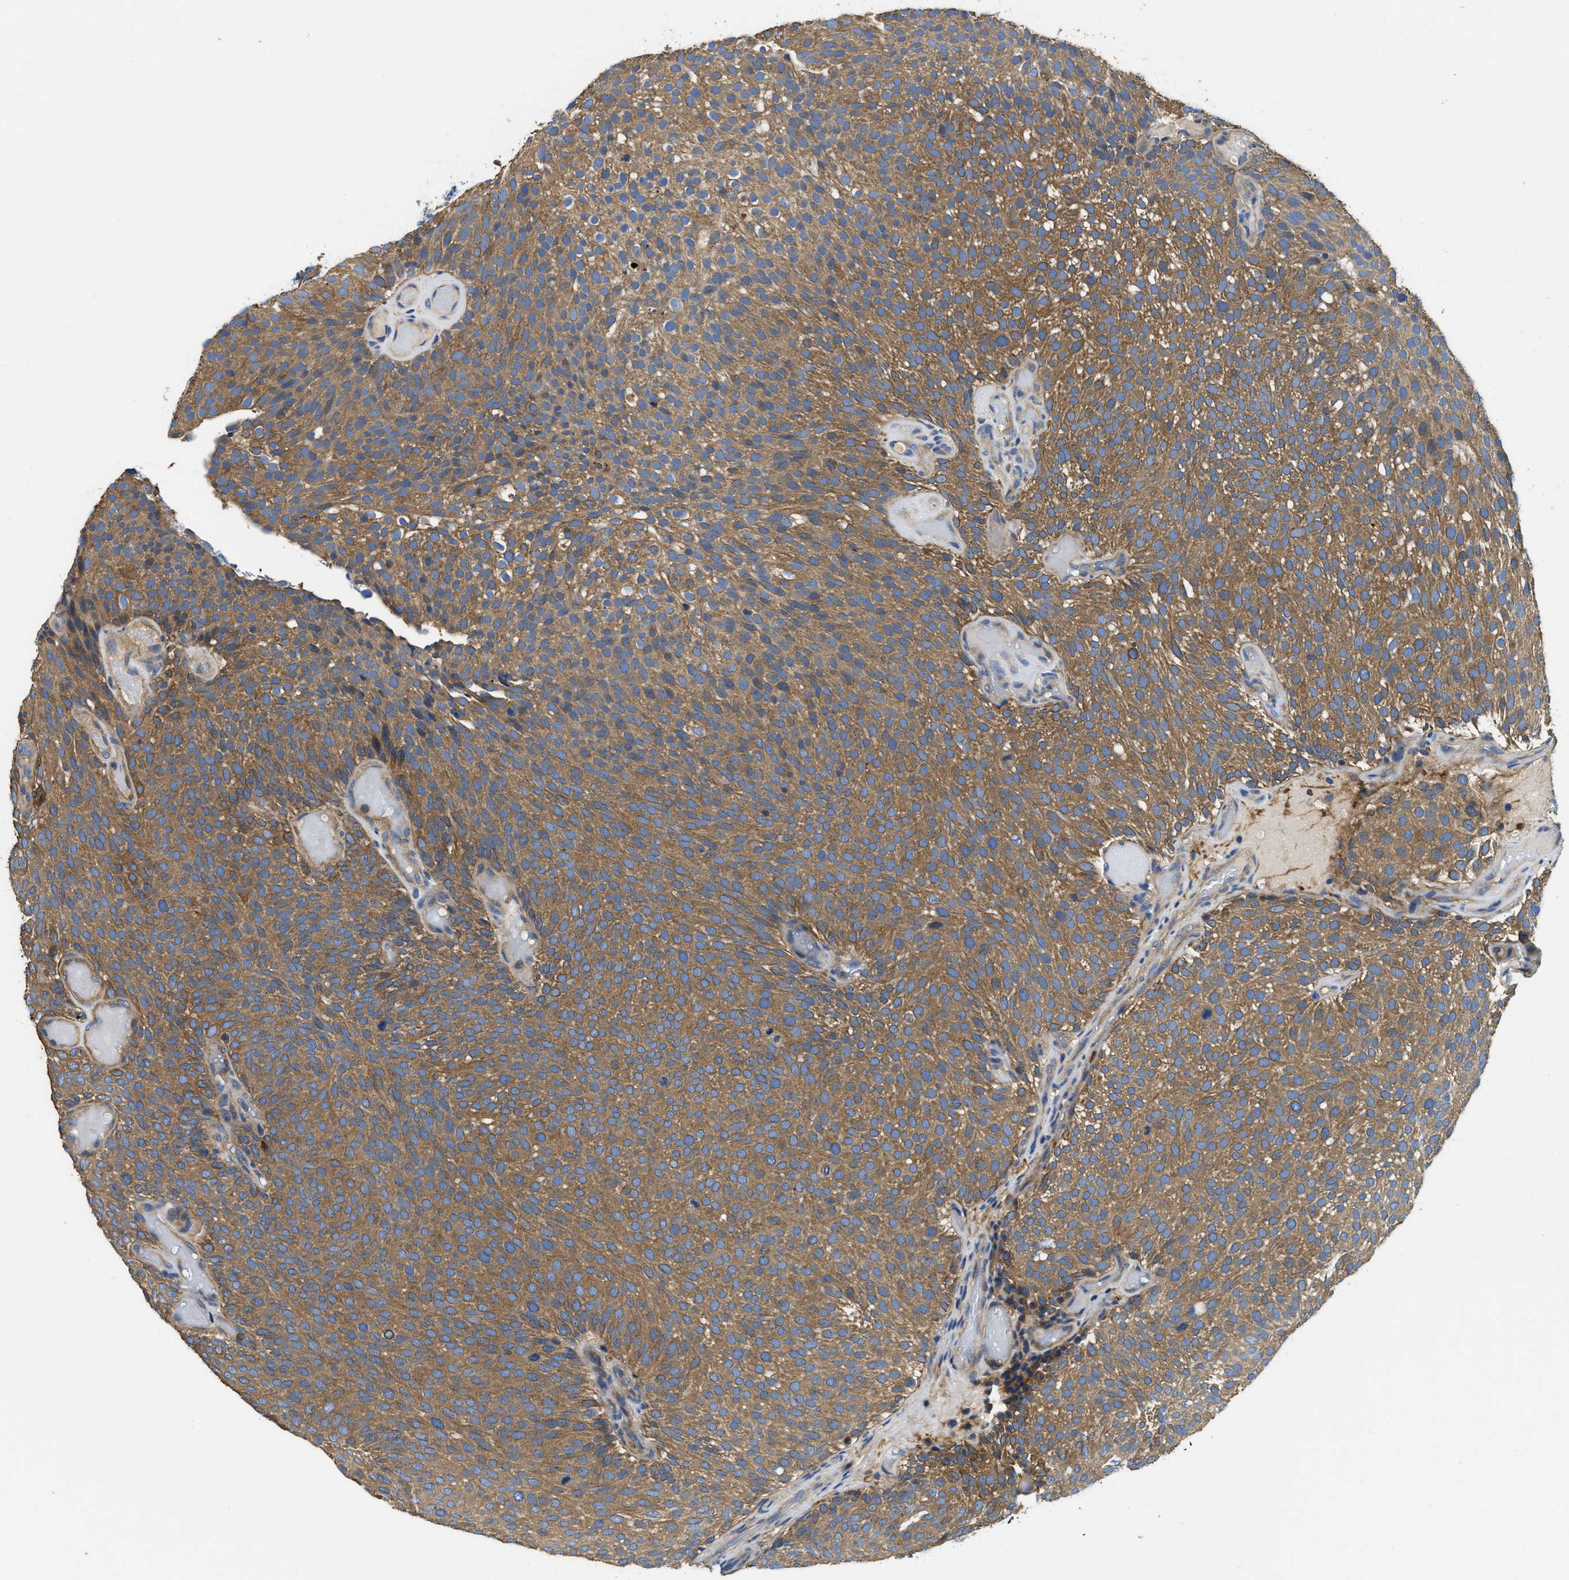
{"staining": {"intensity": "moderate", "quantity": ">75%", "location": "cytoplasmic/membranous"}, "tissue": "urothelial cancer", "cell_type": "Tumor cells", "image_type": "cancer", "snomed": [{"axis": "morphology", "description": "Urothelial carcinoma, Low grade"}, {"axis": "topography", "description": "Urinary bladder"}], "caption": "Low-grade urothelial carcinoma stained with a brown dye exhibits moderate cytoplasmic/membranous positive expression in about >75% of tumor cells.", "gene": "STAT2", "patient": {"sex": "male", "age": 78}}